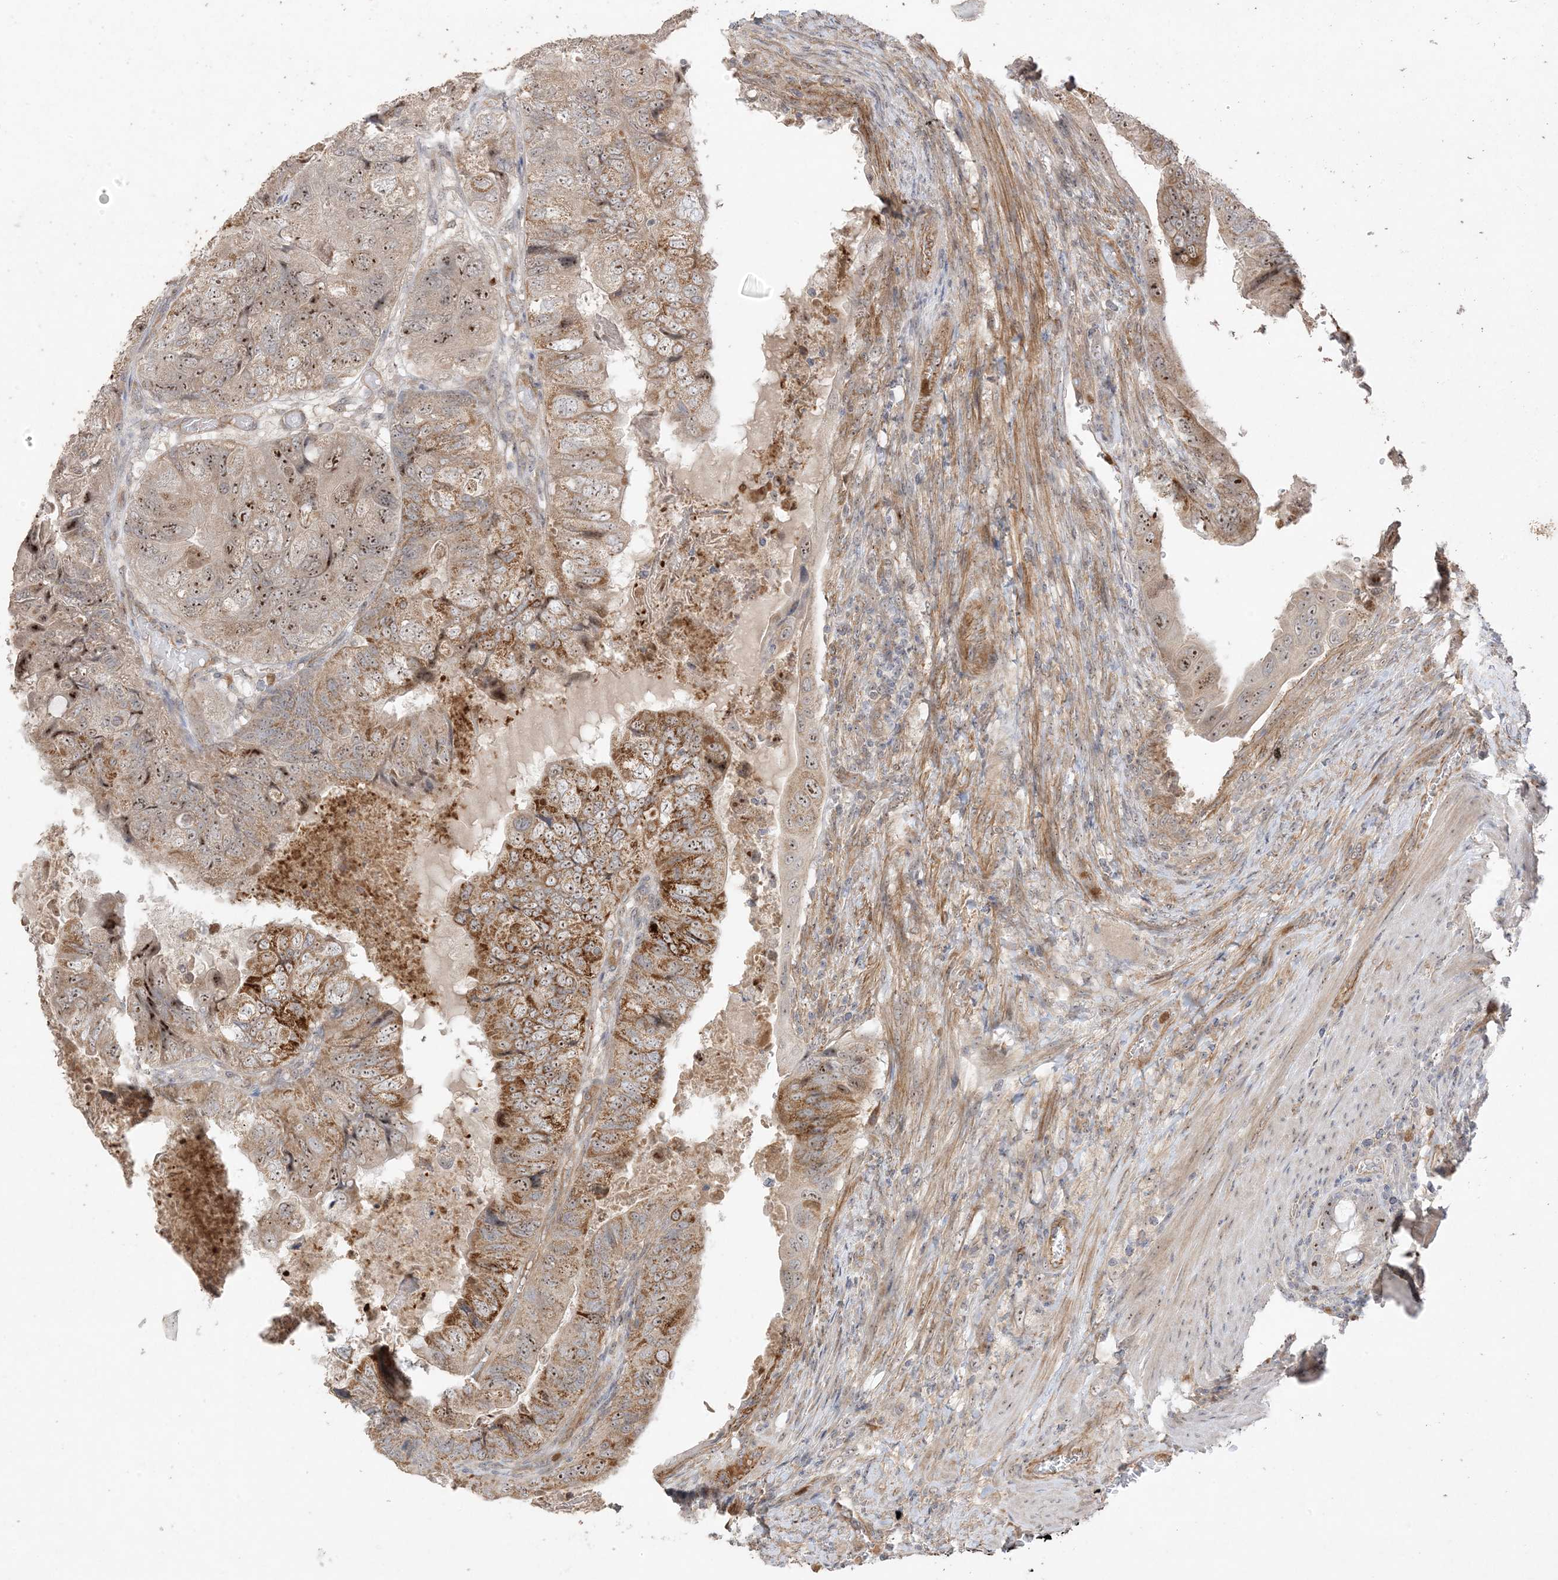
{"staining": {"intensity": "moderate", "quantity": "25%-75%", "location": "cytoplasmic/membranous,nuclear"}, "tissue": "colorectal cancer", "cell_type": "Tumor cells", "image_type": "cancer", "snomed": [{"axis": "morphology", "description": "Adenocarcinoma, NOS"}, {"axis": "topography", "description": "Rectum"}], "caption": "This histopathology image shows immunohistochemistry staining of human colorectal cancer, with medium moderate cytoplasmic/membranous and nuclear positivity in about 25%-75% of tumor cells.", "gene": "DDX18", "patient": {"sex": "male", "age": 63}}